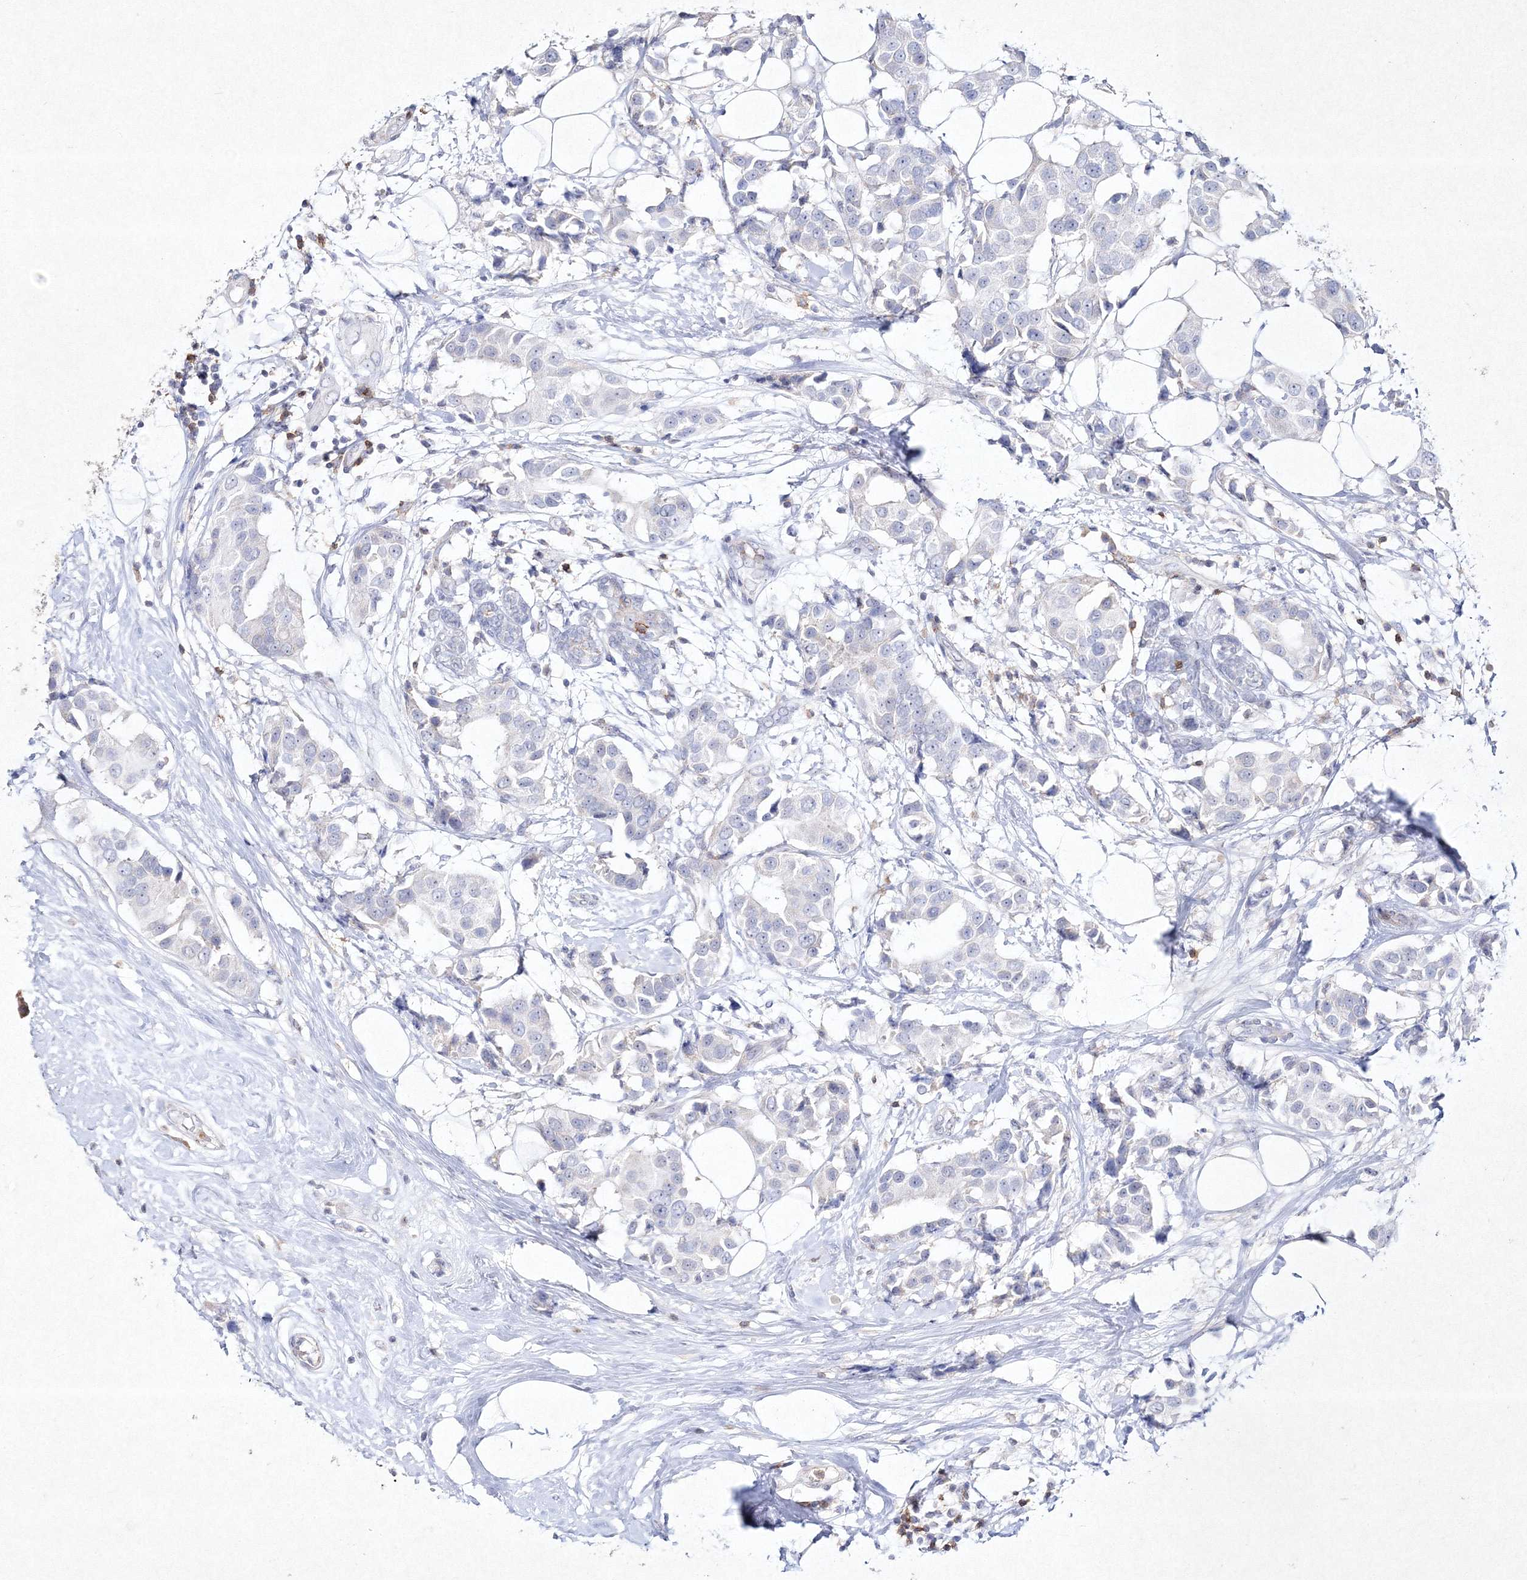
{"staining": {"intensity": "negative", "quantity": "none", "location": "none"}, "tissue": "breast cancer", "cell_type": "Tumor cells", "image_type": "cancer", "snomed": [{"axis": "morphology", "description": "Normal tissue, NOS"}, {"axis": "morphology", "description": "Duct carcinoma"}, {"axis": "topography", "description": "Breast"}], "caption": "A photomicrograph of invasive ductal carcinoma (breast) stained for a protein exhibits no brown staining in tumor cells.", "gene": "HCST", "patient": {"sex": "female", "age": 39}}